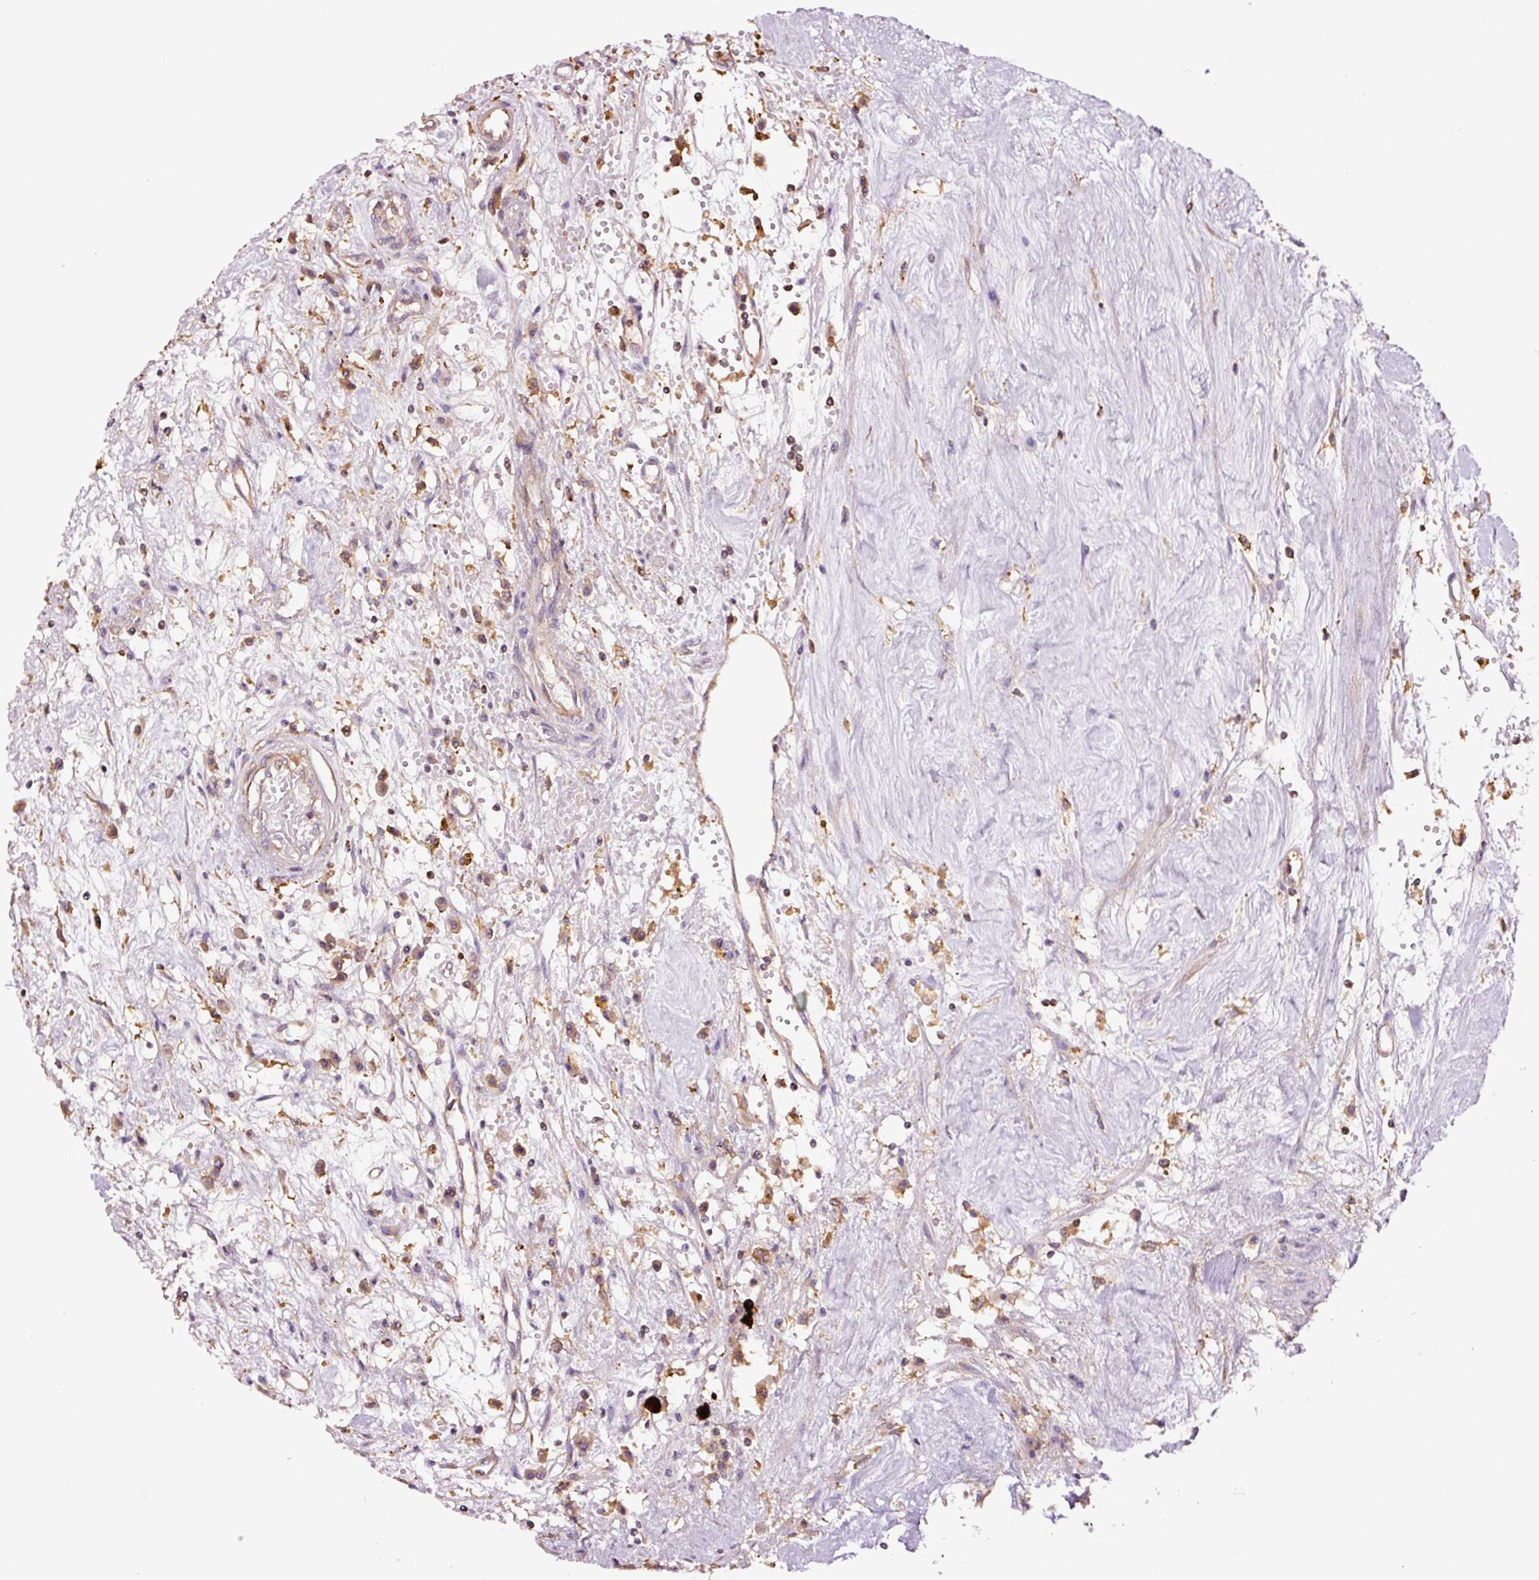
{"staining": {"intensity": "negative", "quantity": "none", "location": "none"}, "tissue": "renal cancer", "cell_type": "Tumor cells", "image_type": "cancer", "snomed": [{"axis": "morphology", "description": "Adenocarcinoma, NOS"}, {"axis": "topography", "description": "Kidney"}], "caption": "An immunohistochemistry (IHC) image of renal cancer is shown. There is no staining in tumor cells of renal cancer.", "gene": "METAP1", "patient": {"sex": "male", "age": 56}}